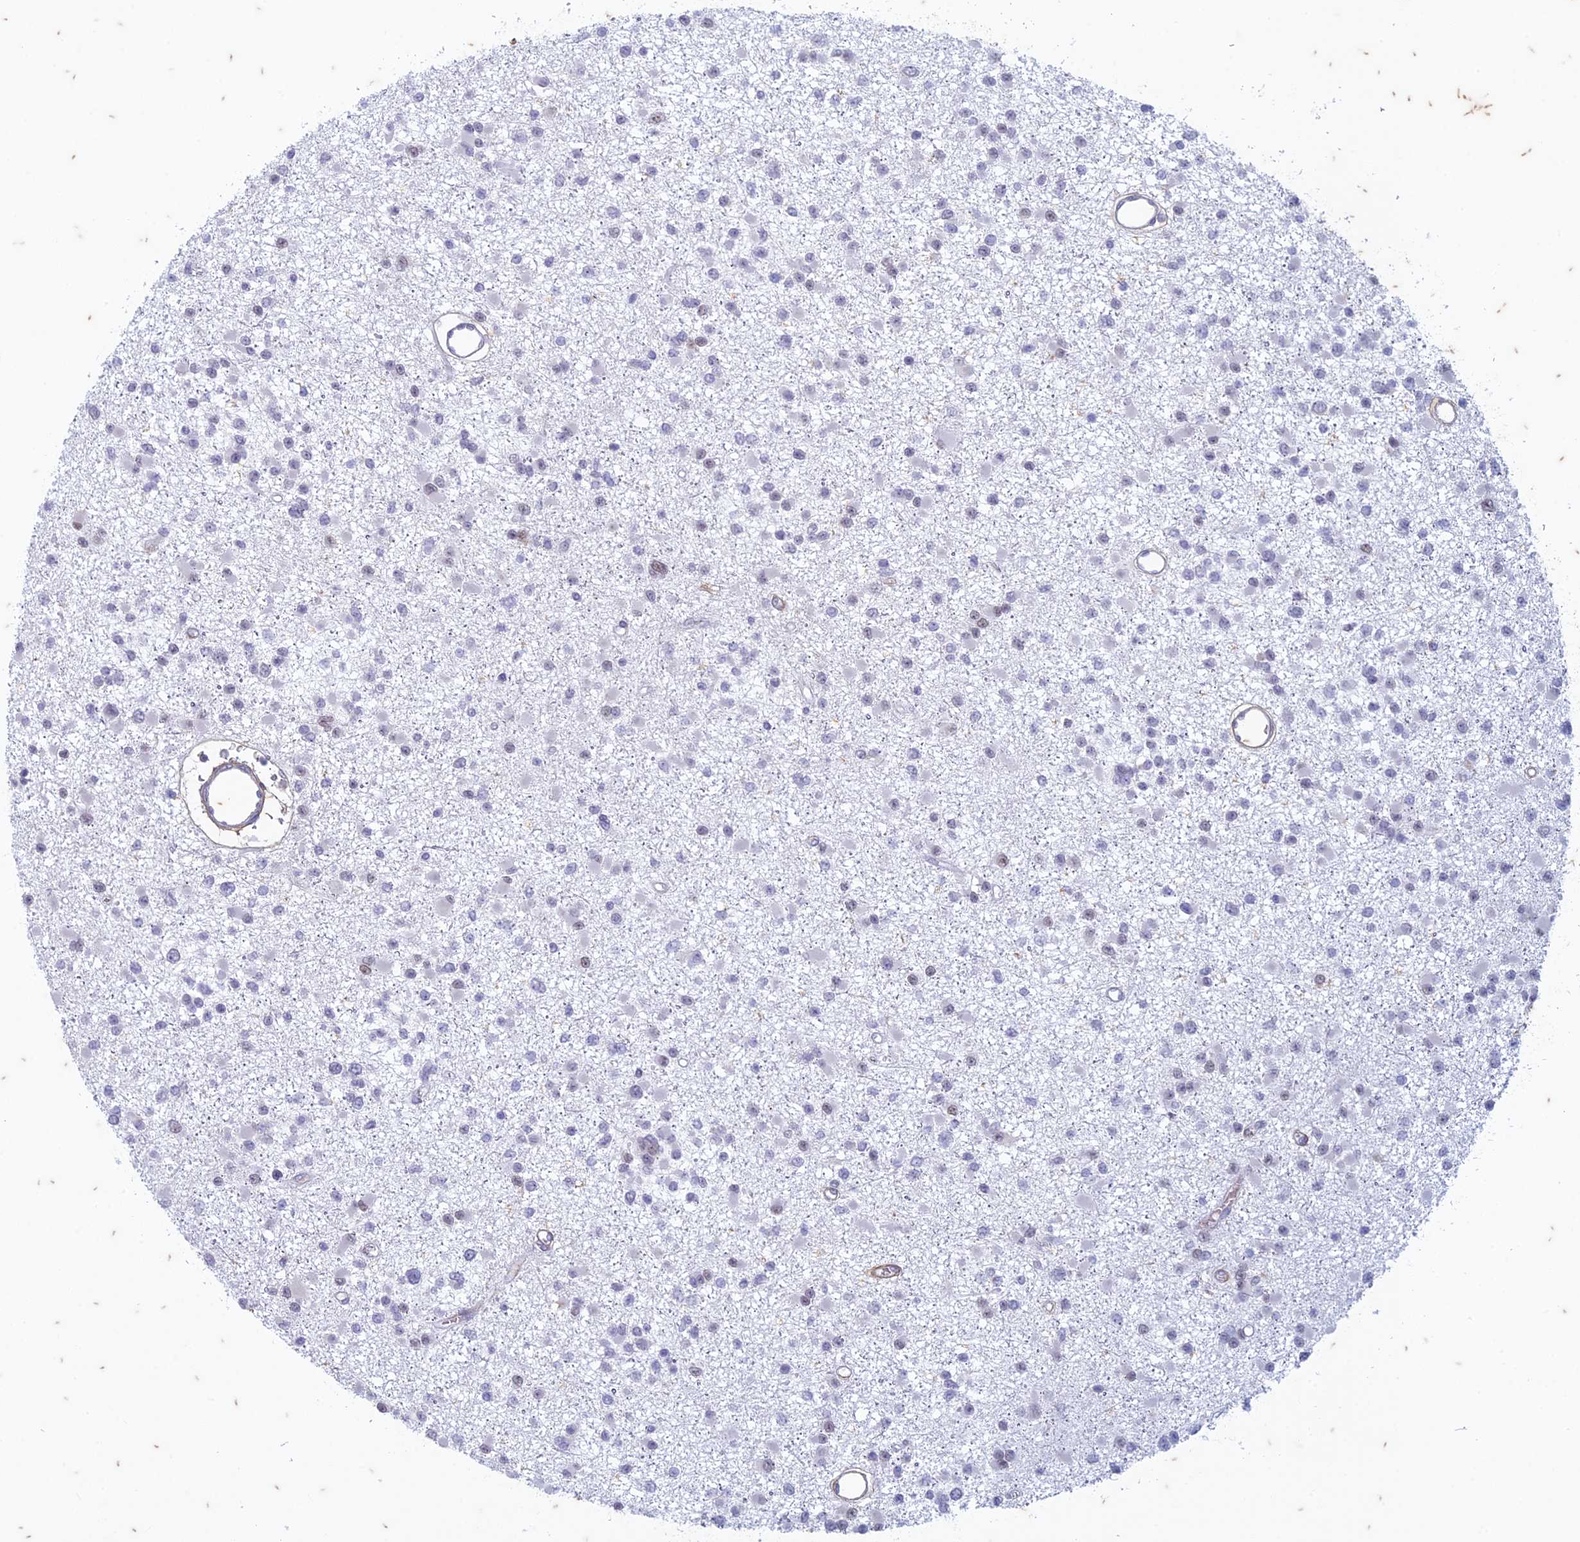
{"staining": {"intensity": "negative", "quantity": "none", "location": "none"}, "tissue": "glioma", "cell_type": "Tumor cells", "image_type": "cancer", "snomed": [{"axis": "morphology", "description": "Glioma, malignant, Low grade"}, {"axis": "topography", "description": "Brain"}], "caption": "This is a micrograph of immunohistochemistry (IHC) staining of glioma, which shows no staining in tumor cells.", "gene": "PABPN1L", "patient": {"sex": "female", "age": 22}}